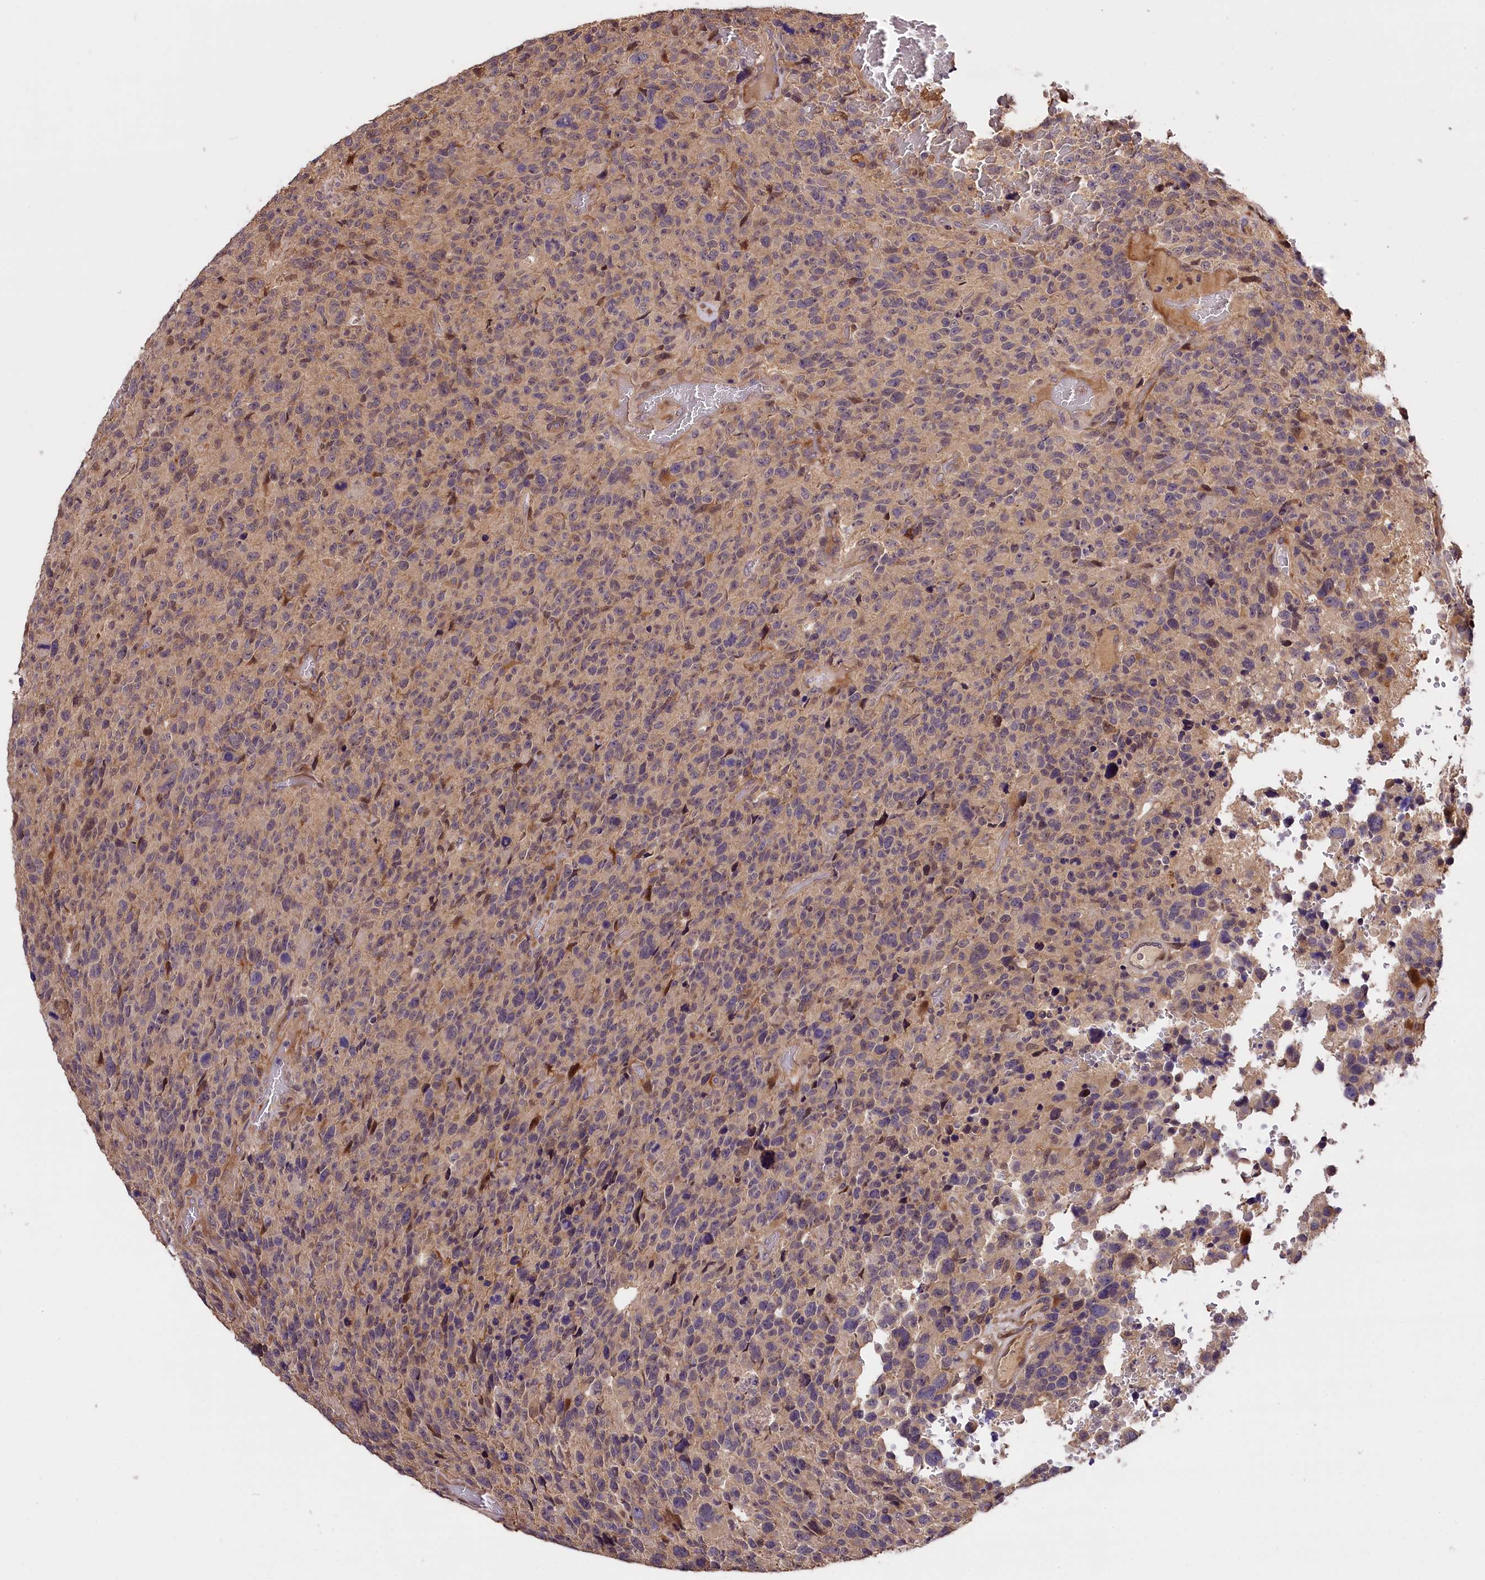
{"staining": {"intensity": "weak", "quantity": "25%-75%", "location": "cytoplasmic/membranous"}, "tissue": "glioma", "cell_type": "Tumor cells", "image_type": "cancer", "snomed": [{"axis": "morphology", "description": "Glioma, malignant, High grade"}, {"axis": "topography", "description": "Brain"}], "caption": "About 25%-75% of tumor cells in malignant glioma (high-grade) exhibit weak cytoplasmic/membranous protein staining as visualized by brown immunohistochemical staining.", "gene": "DNAJB9", "patient": {"sex": "male", "age": 69}}